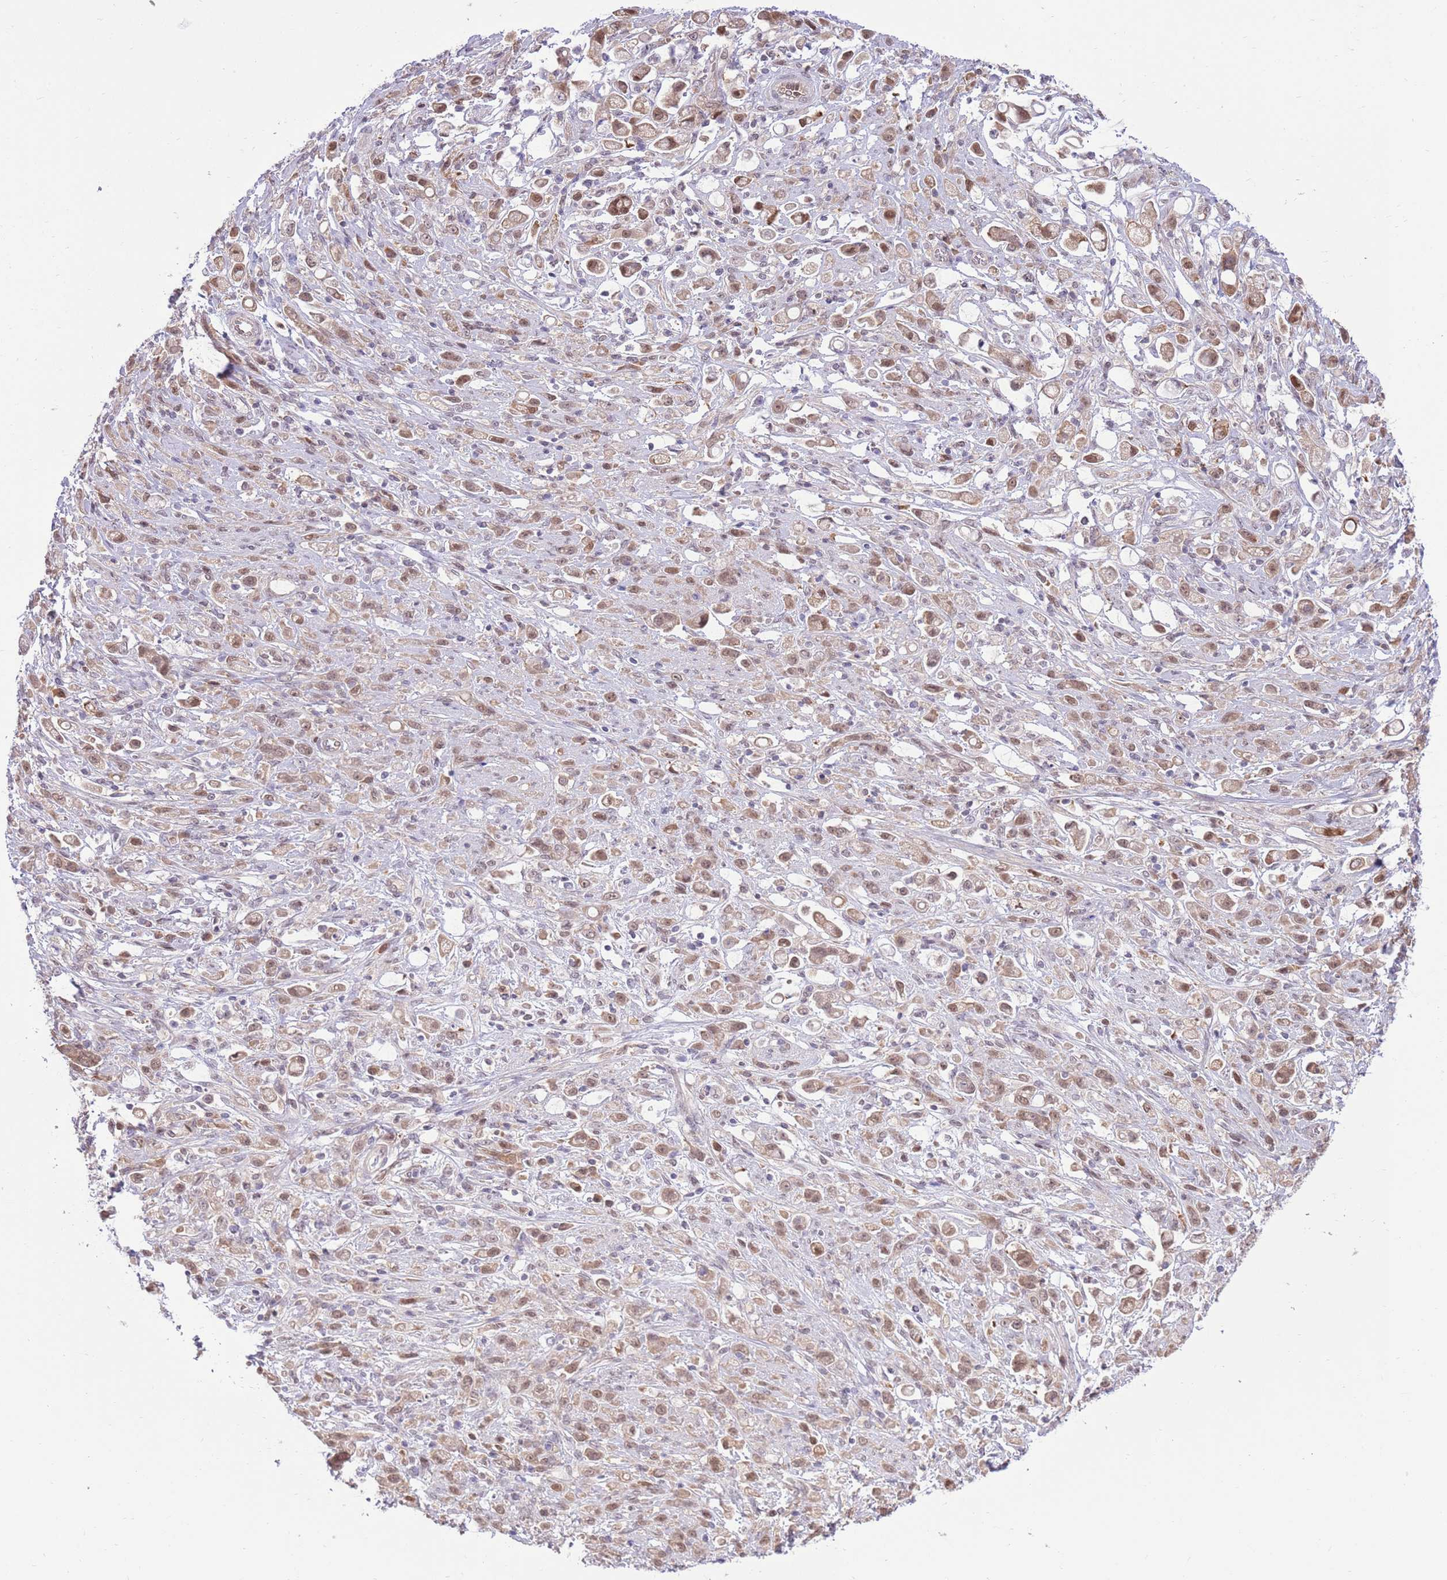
{"staining": {"intensity": "moderate", "quantity": "25%-75%", "location": "nuclear"}, "tissue": "stomach cancer", "cell_type": "Tumor cells", "image_type": "cancer", "snomed": [{"axis": "morphology", "description": "Adenocarcinoma, NOS"}, {"axis": "topography", "description": "Stomach"}], "caption": "The micrograph displays a brown stain indicating the presence of a protein in the nuclear of tumor cells in adenocarcinoma (stomach). (brown staining indicates protein expression, while blue staining denotes nuclei).", "gene": "NSFL1C", "patient": {"sex": "female", "age": 60}}